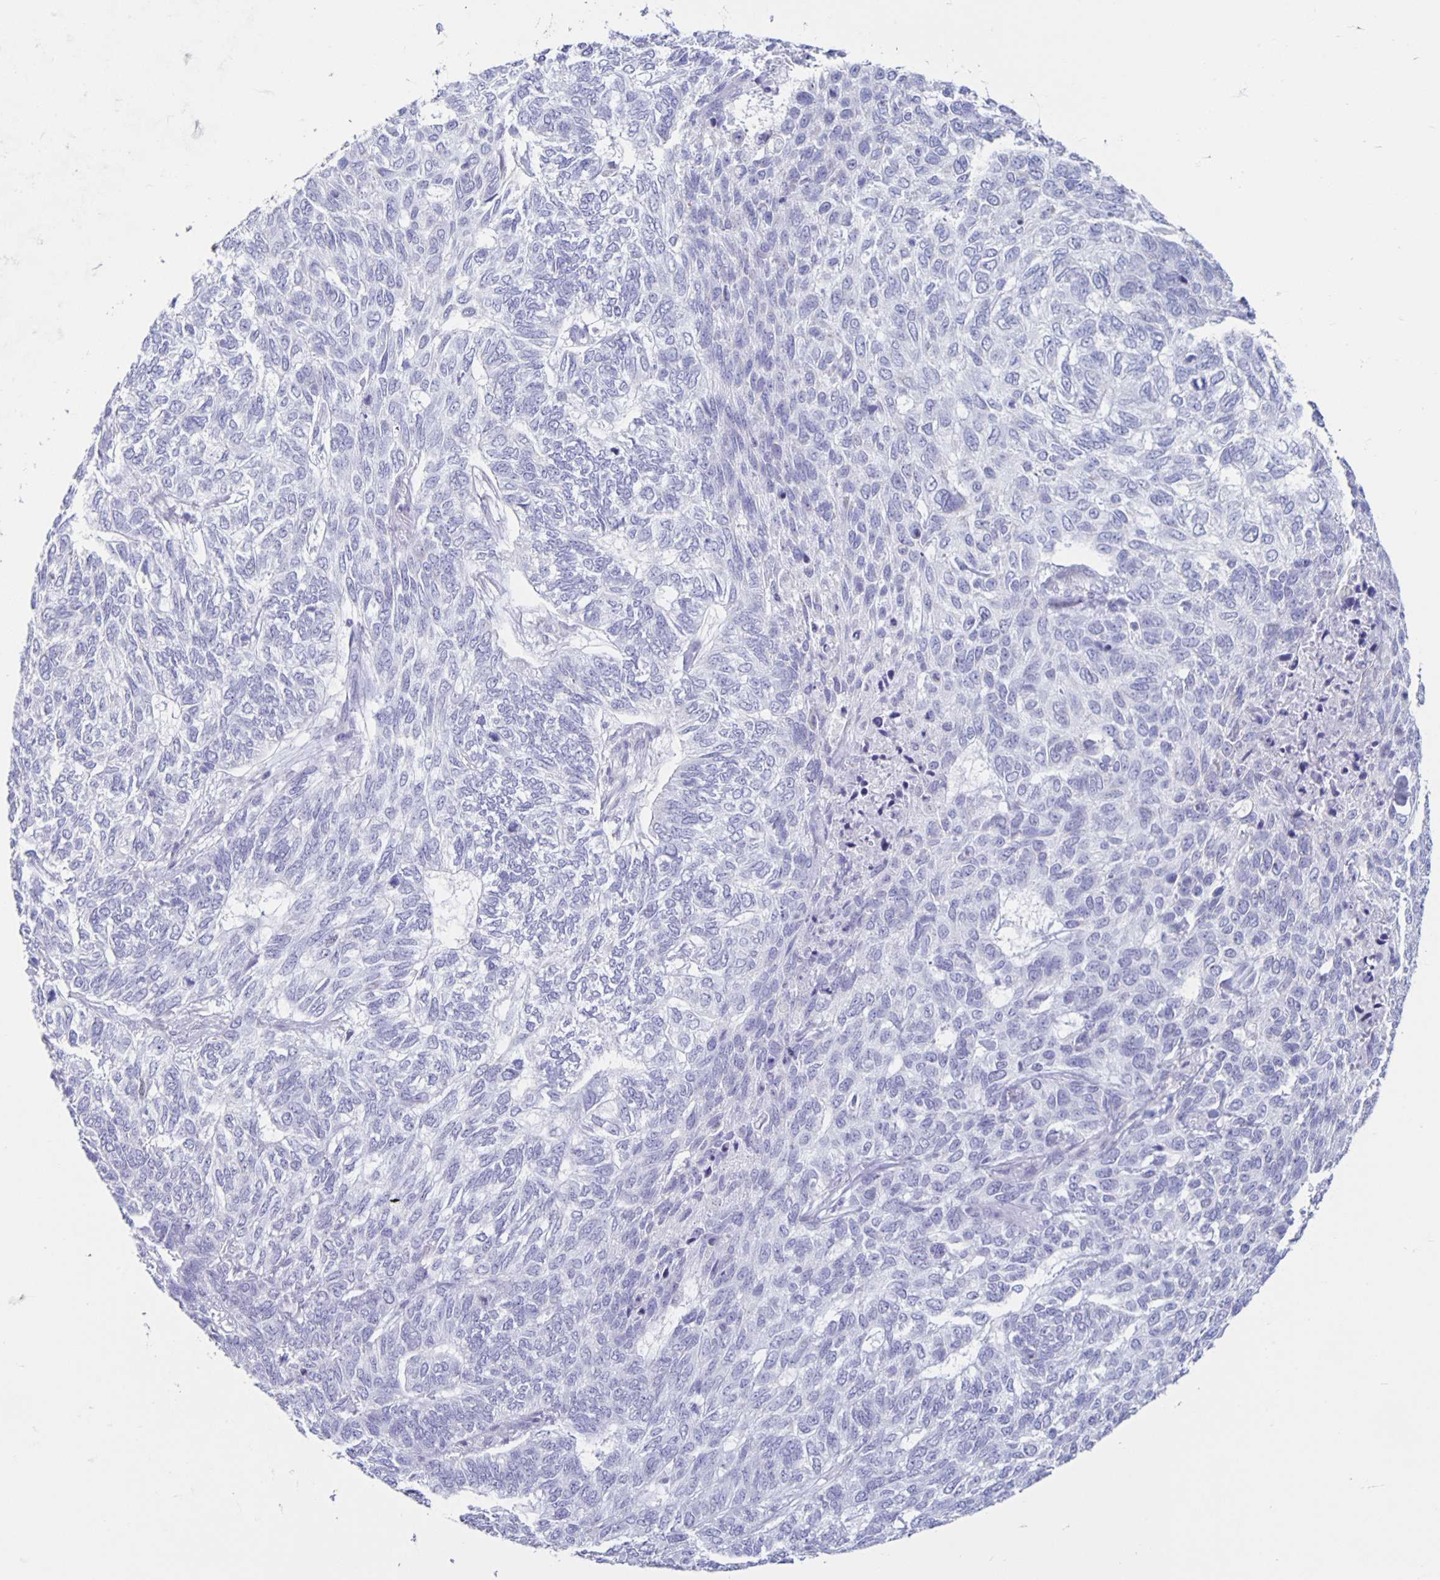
{"staining": {"intensity": "negative", "quantity": "none", "location": "none"}, "tissue": "skin cancer", "cell_type": "Tumor cells", "image_type": "cancer", "snomed": [{"axis": "morphology", "description": "Basal cell carcinoma"}, {"axis": "topography", "description": "Skin"}], "caption": "Tumor cells show no significant protein positivity in basal cell carcinoma (skin).", "gene": "CT45A5", "patient": {"sex": "female", "age": 65}}